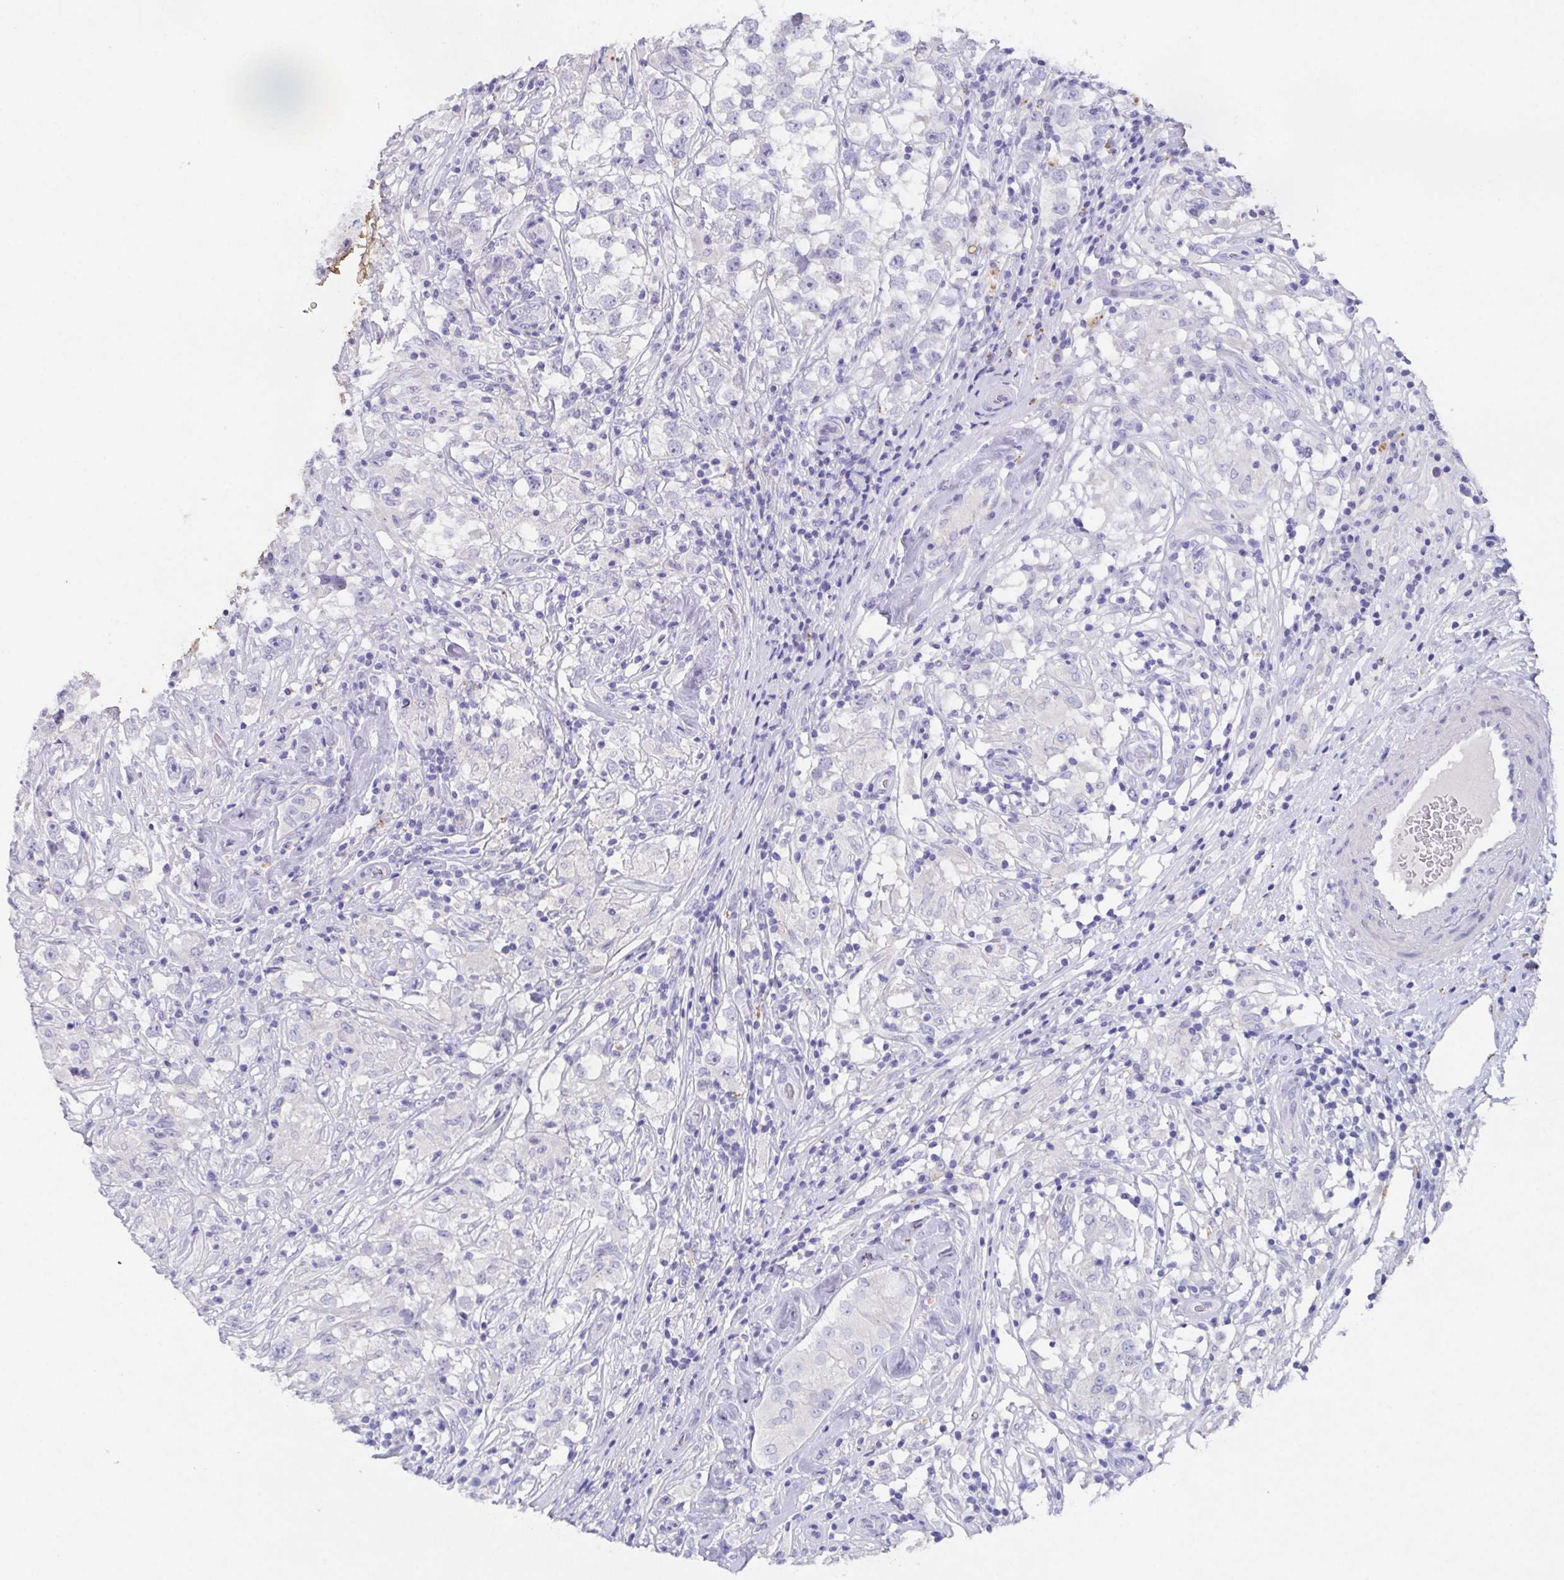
{"staining": {"intensity": "negative", "quantity": "none", "location": "none"}, "tissue": "testis cancer", "cell_type": "Tumor cells", "image_type": "cancer", "snomed": [{"axis": "morphology", "description": "Seminoma, NOS"}, {"axis": "topography", "description": "Testis"}], "caption": "IHC of human testis cancer (seminoma) displays no staining in tumor cells.", "gene": "SSC4D", "patient": {"sex": "male", "age": 46}}